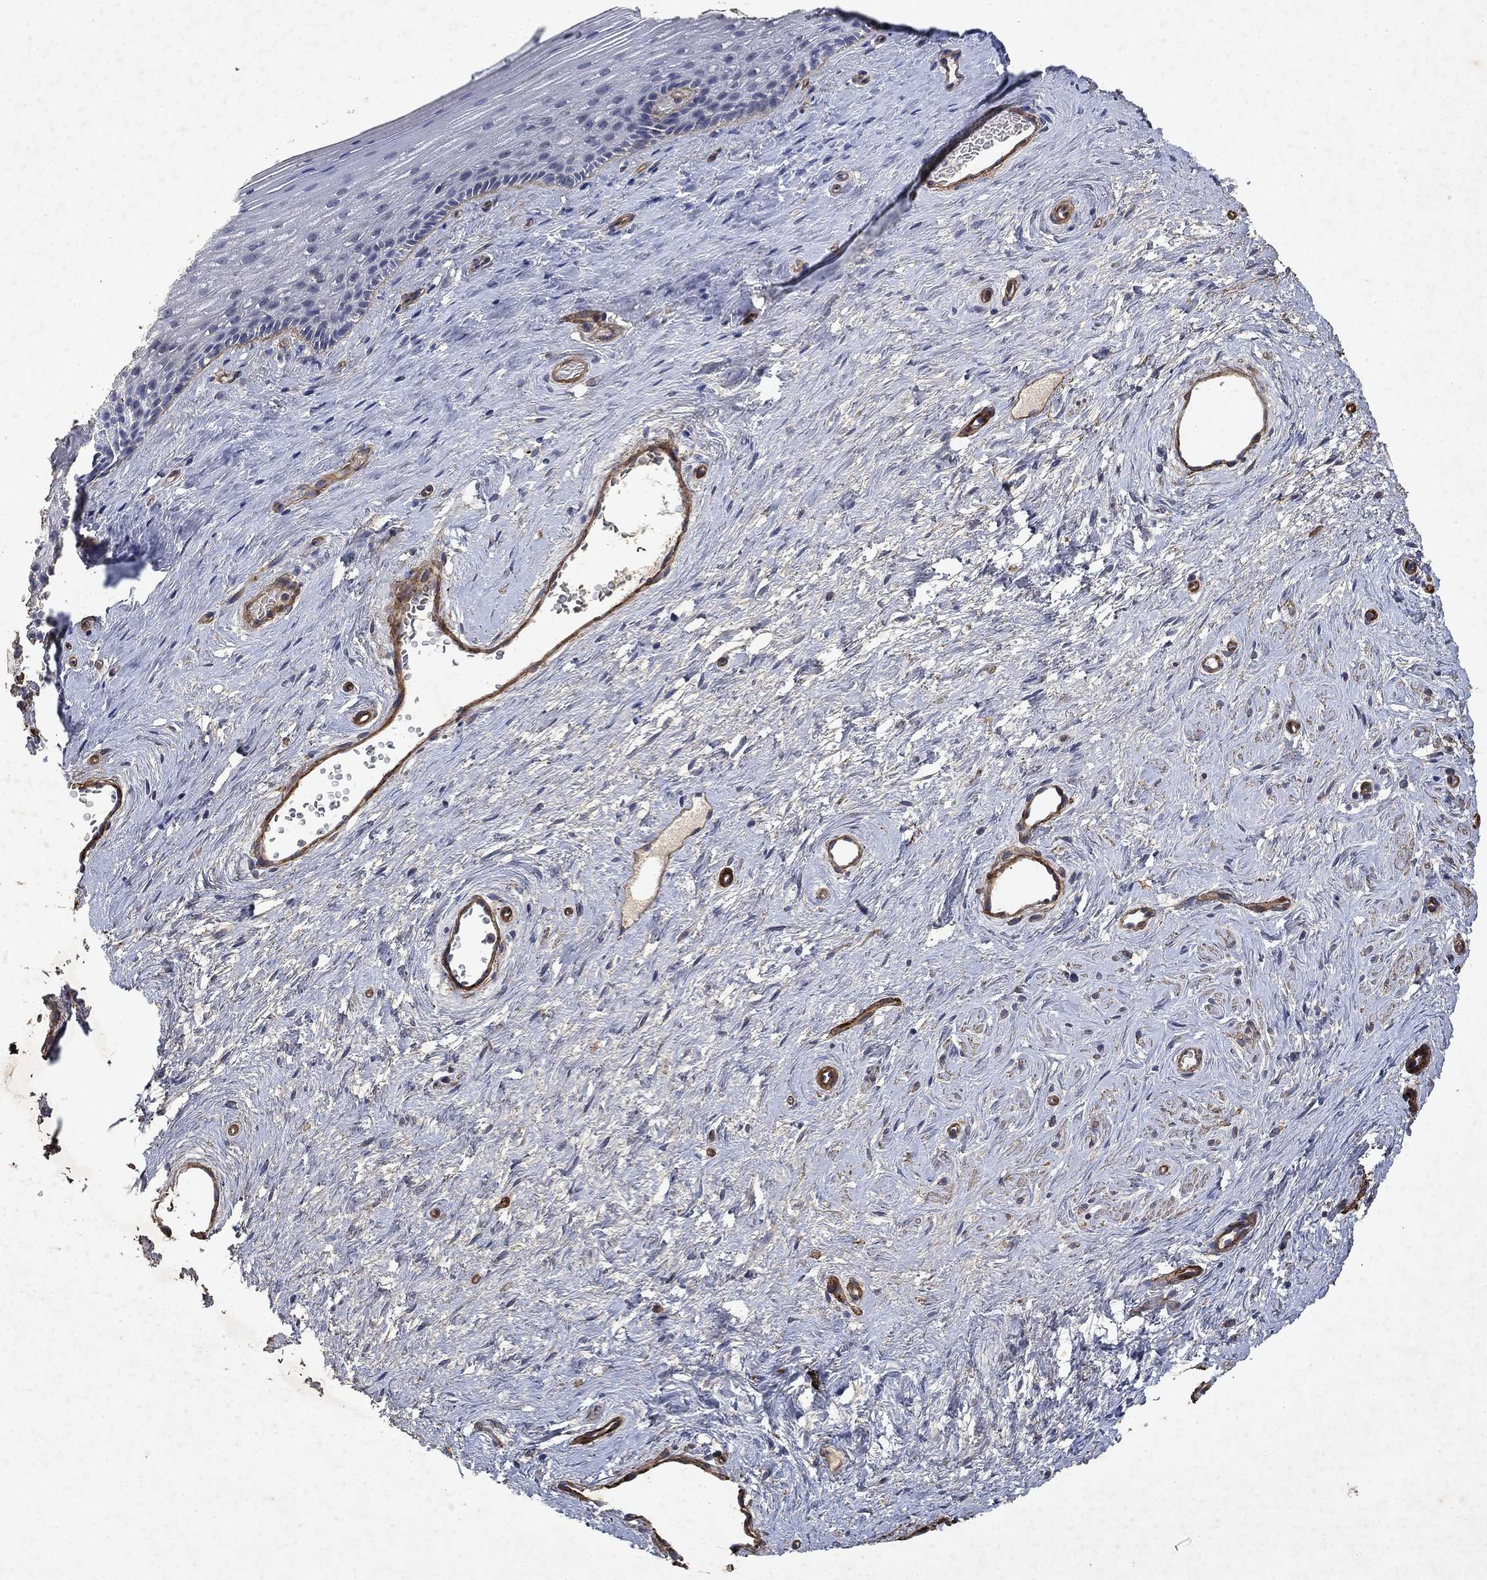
{"staining": {"intensity": "negative", "quantity": "none", "location": "none"}, "tissue": "vagina", "cell_type": "Squamous epithelial cells", "image_type": "normal", "snomed": [{"axis": "morphology", "description": "Normal tissue, NOS"}, {"axis": "topography", "description": "Vagina"}], "caption": "Vagina was stained to show a protein in brown. There is no significant positivity in squamous epithelial cells.", "gene": "COL4A2", "patient": {"sex": "female", "age": 45}}